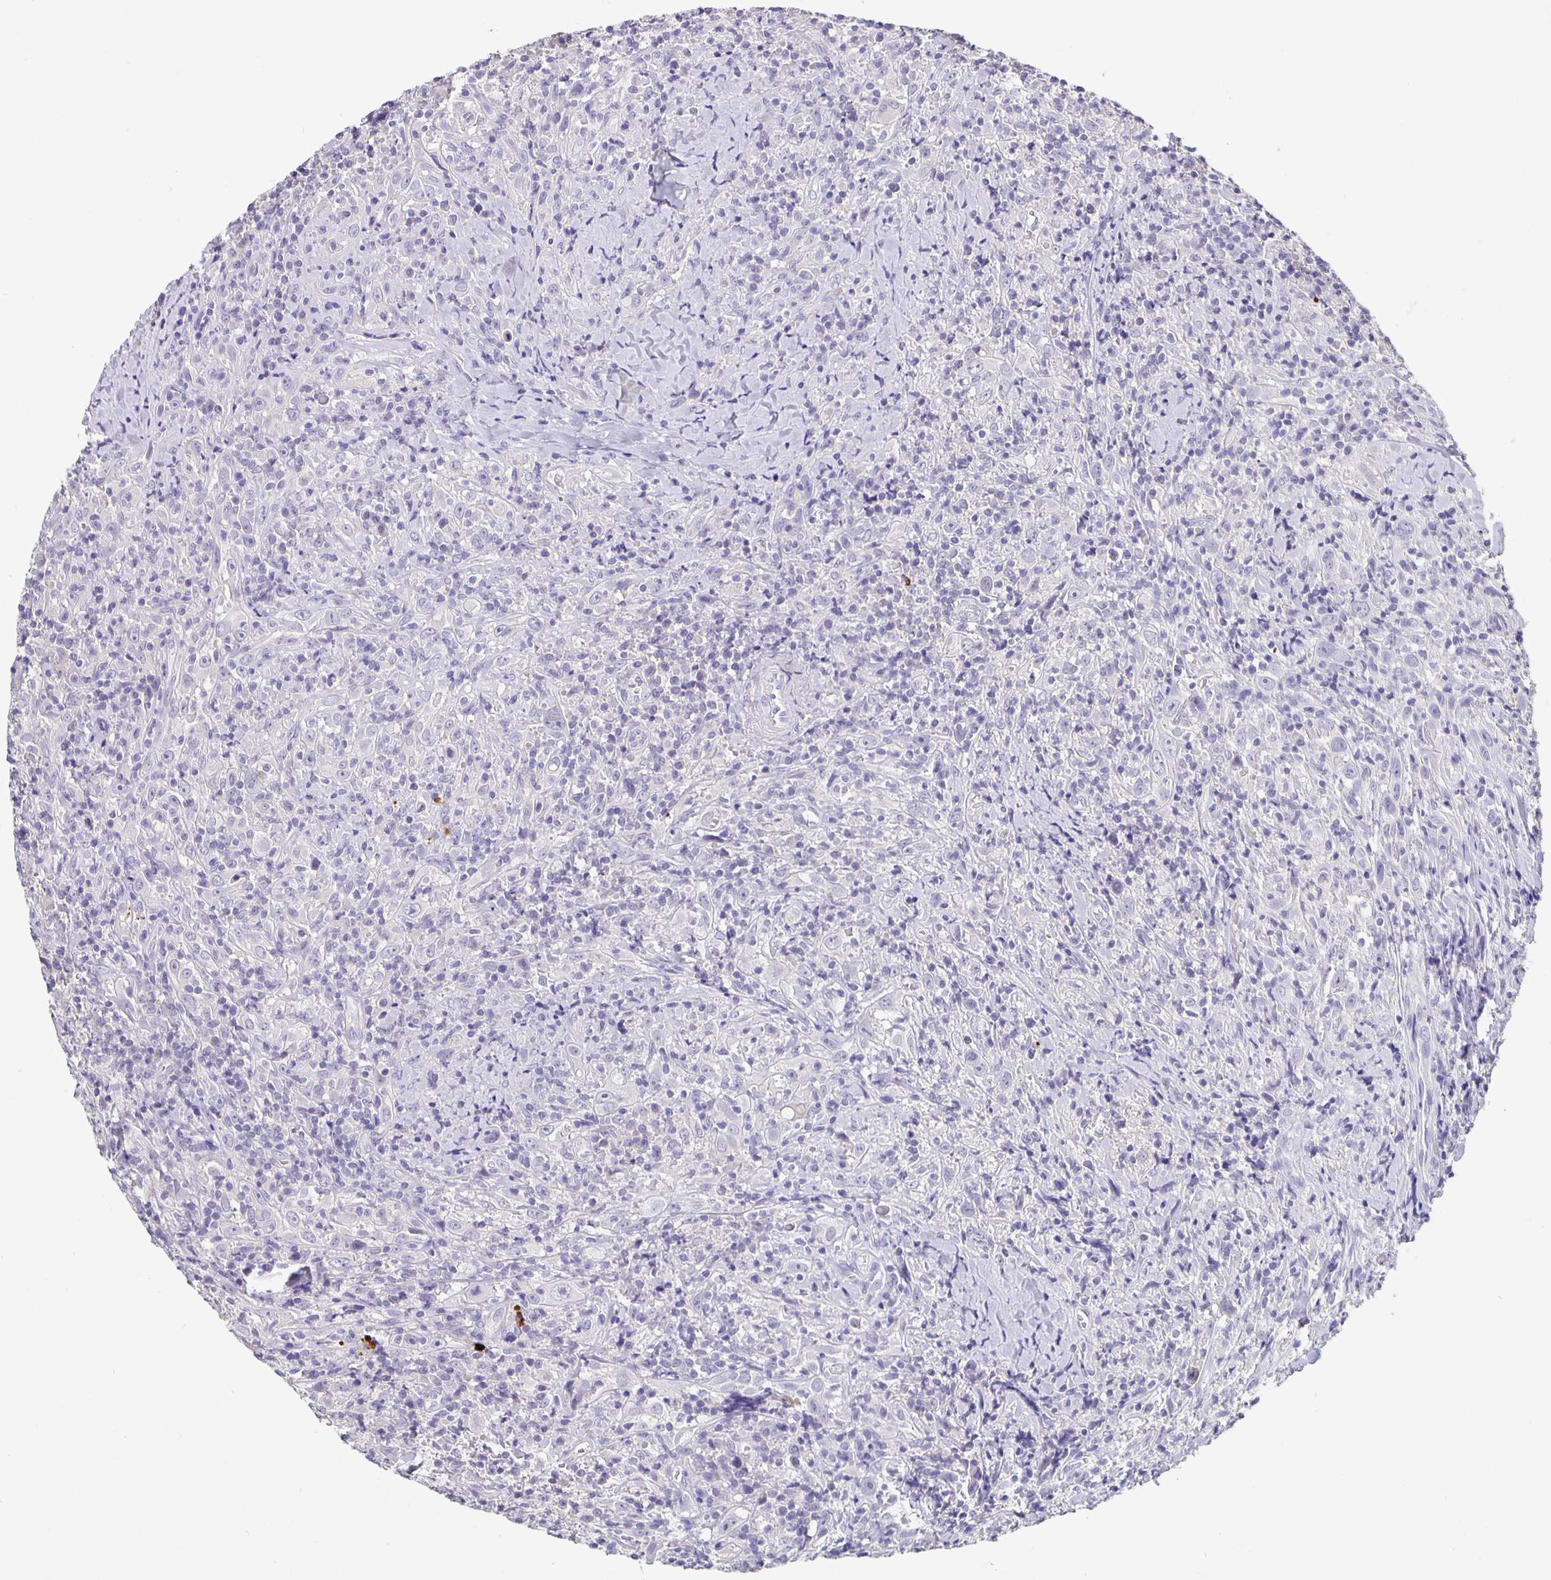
{"staining": {"intensity": "negative", "quantity": "none", "location": "none"}, "tissue": "head and neck cancer", "cell_type": "Tumor cells", "image_type": "cancer", "snomed": [{"axis": "morphology", "description": "Squamous cell carcinoma, NOS"}, {"axis": "topography", "description": "Head-Neck"}], "caption": "The IHC photomicrograph has no significant staining in tumor cells of head and neck cancer (squamous cell carcinoma) tissue.", "gene": "GDF15", "patient": {"sex": "female", "age": 95}}